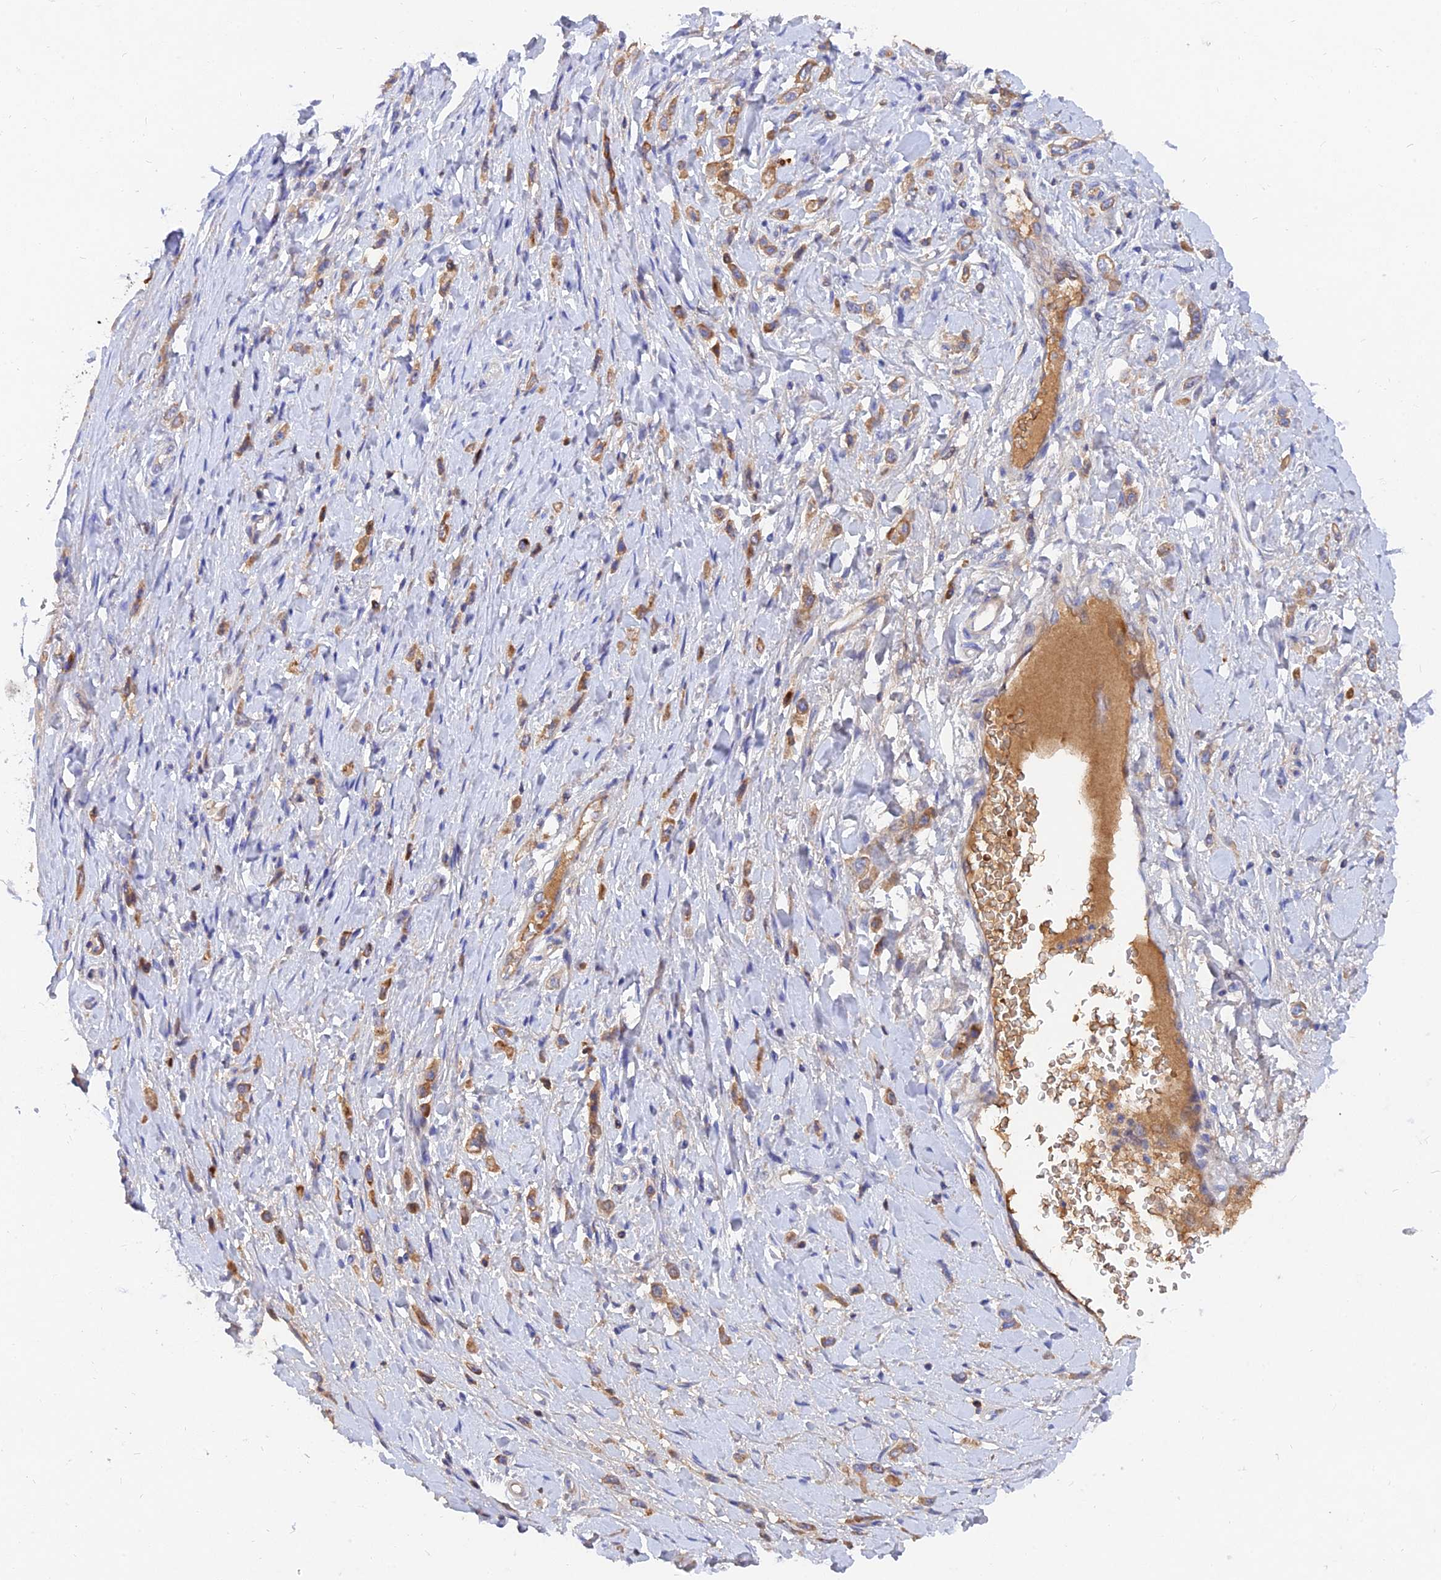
{"staining": {"intensity": "moderate", "quantity": "25%-75%", "location": "cytoplasmic/membranous"}, "tissue": "stomach cancer", "cell_type": "Tumor cells", "image_type": "cancer", "snomed": [{"axis": "morphology", "description": "Adenocarcinoma, NOS"}, {"axis": "topography", "description": "Stomach"}], "caption": "Protein expression analysis of human stomach cancer (adenocarcinoma) reveals moderate cytoplasmic/membranous positivity in about 25%-75% of tumor cells. Nuclei are stained in blue.", "gene": "MROH1", "patient": {"sex": "female", "age": 65}}